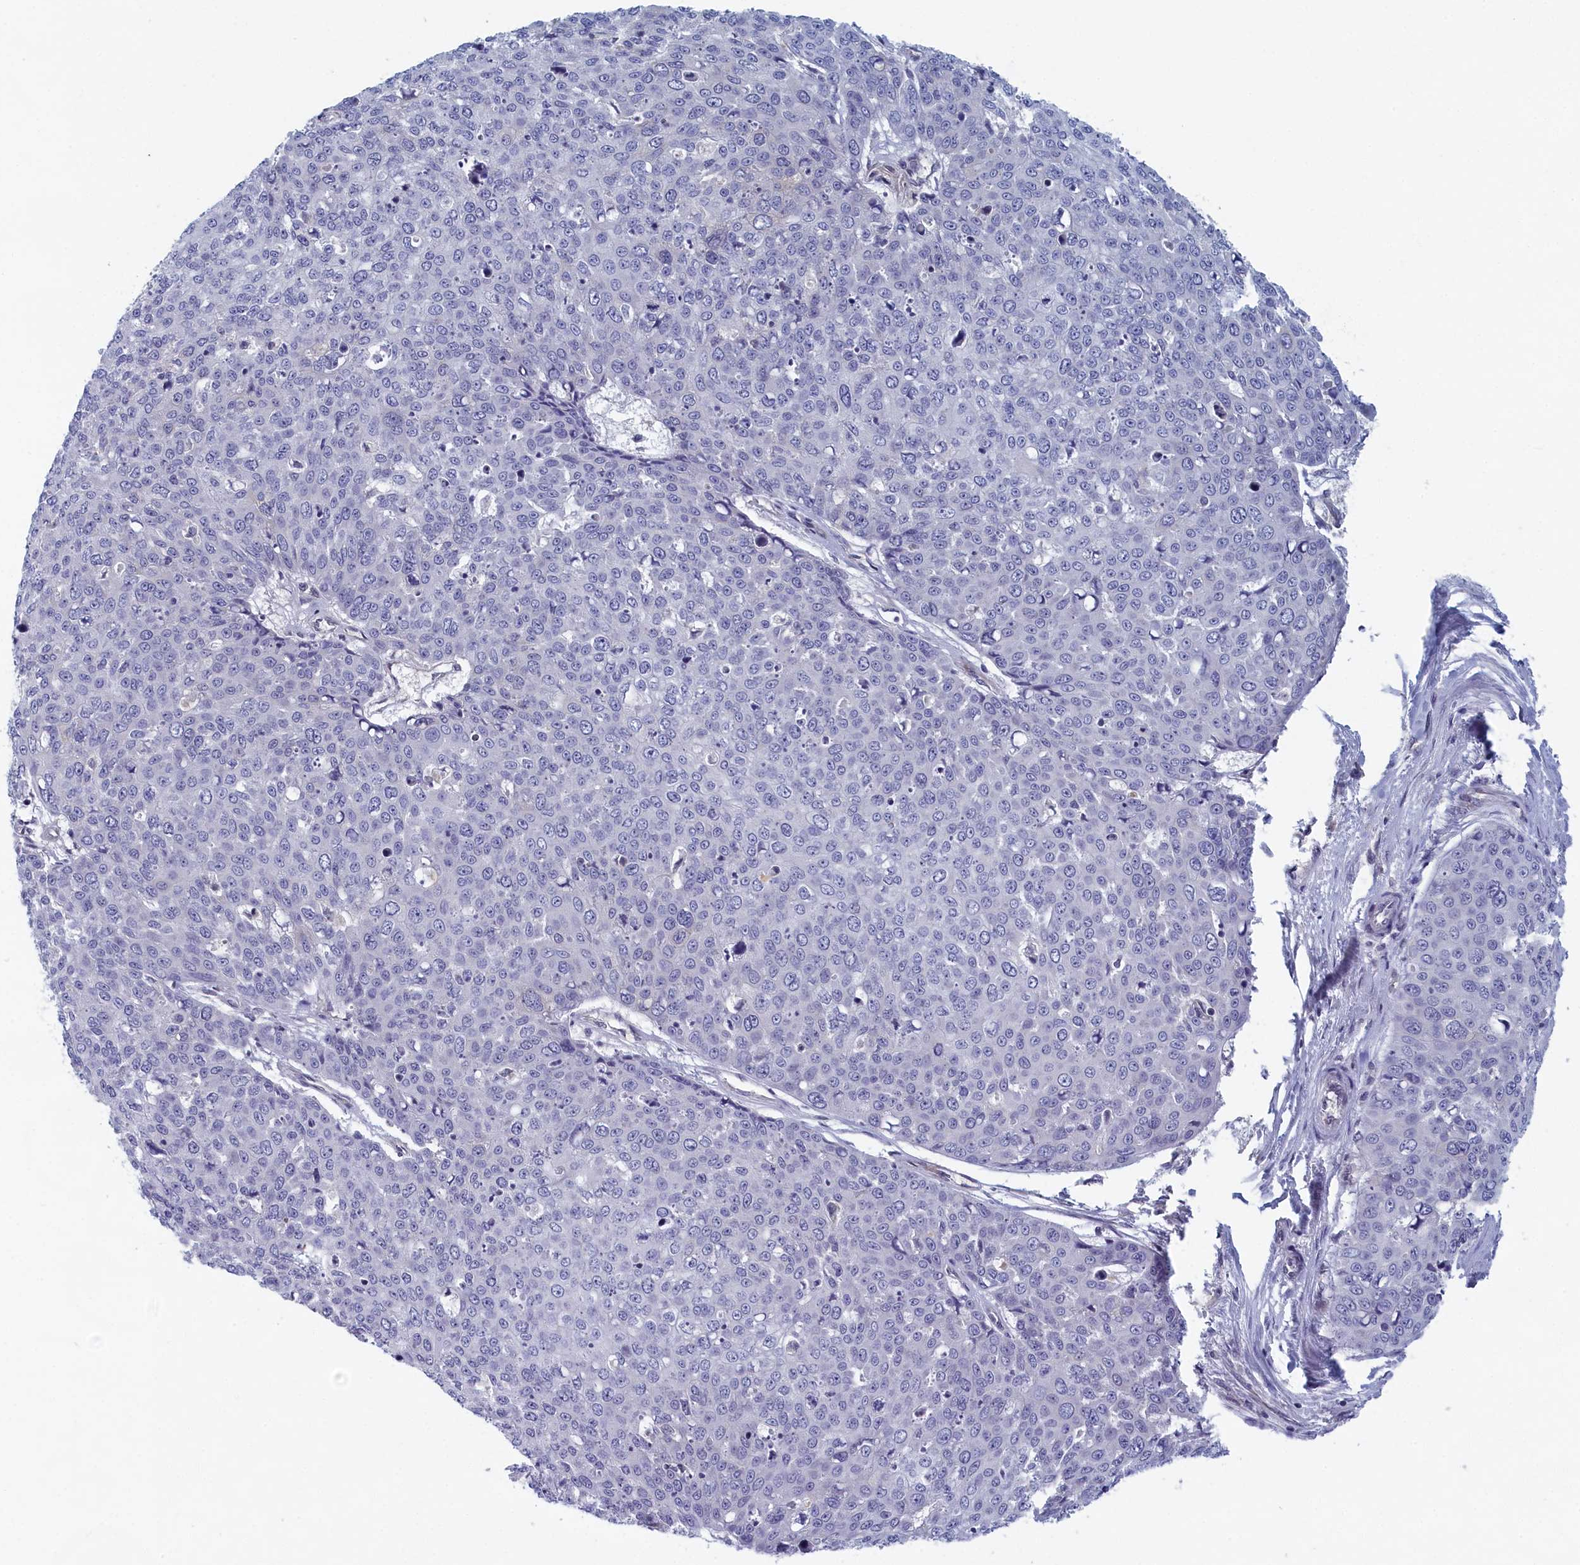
{"staining": {"intensity": "negative", "quantity": "none", "location": "none"}, "tissue": "skin cancer", "cell_type": "Tumor cells", "image_type": "cancer", "snomed": [{"axis": "morphology", "description": "Squamous cell carcinoma, NOS"}, {"axis": "topography", "description": "Skin"}], "caption": "The immunohistochemistry photomicrograph has no significant positivity in tumor cells of skin cancer tissue.", "gene": "DNAJC17", "patient": {"sex": "male", "age": 71}}